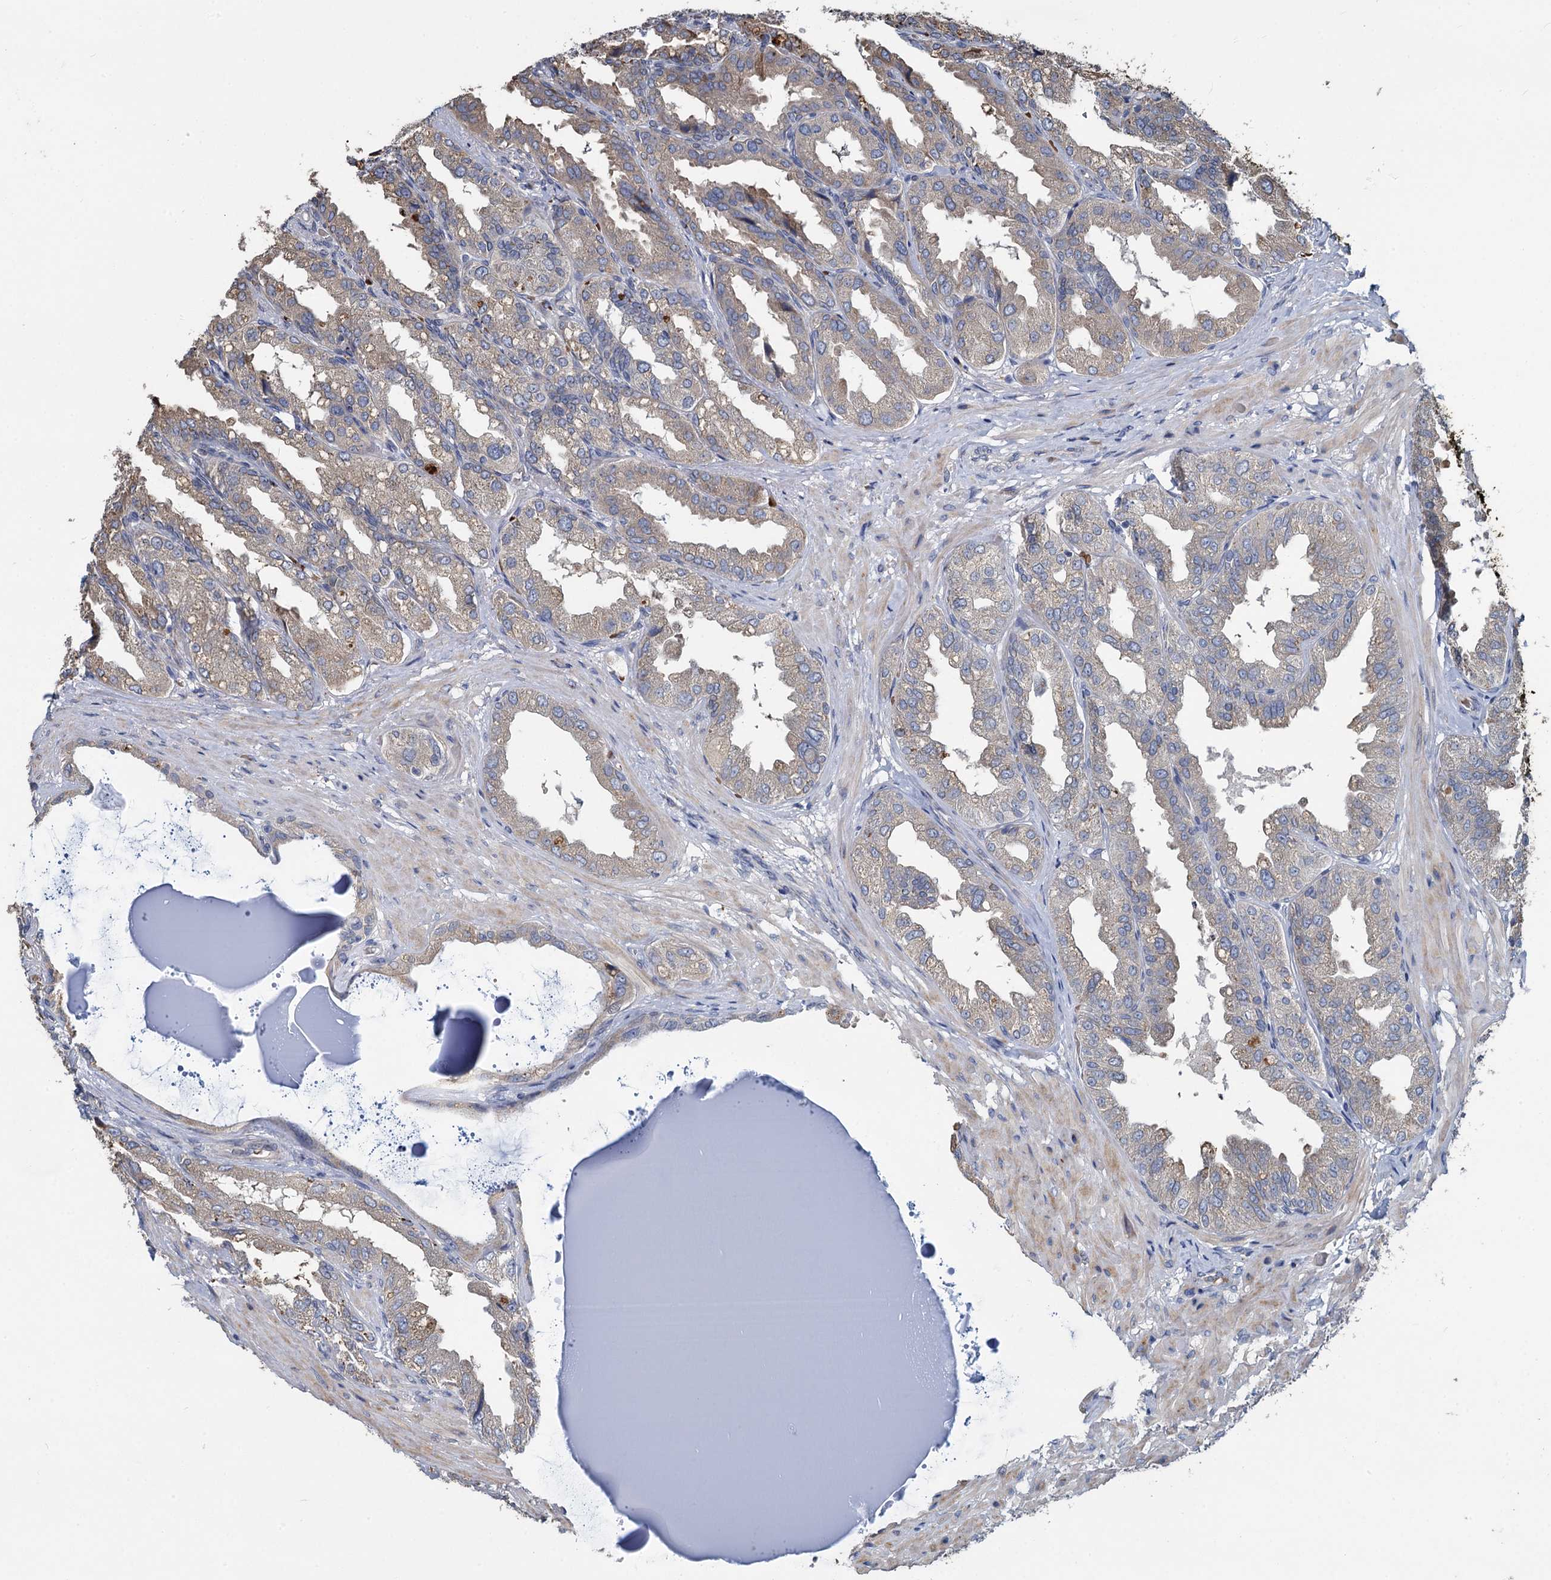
{"staining": {"intensity": "negative", "quantity": "none", "location": "none"}, "tissue": "seminal vesicle", "cell_type": "Glandular cells", "image_type": "normal", "snomed": [{"axis": "morphology", "description": "Normal tissue, NOS"}, {"axis": "topography", "description": "Seminal veicle"}], "caption": "Glandular cells show no significant protein staining in unremarkable seminal vesicle.", "gene": "TCTN2", "patient": {"sex": "male", "age": 63}}